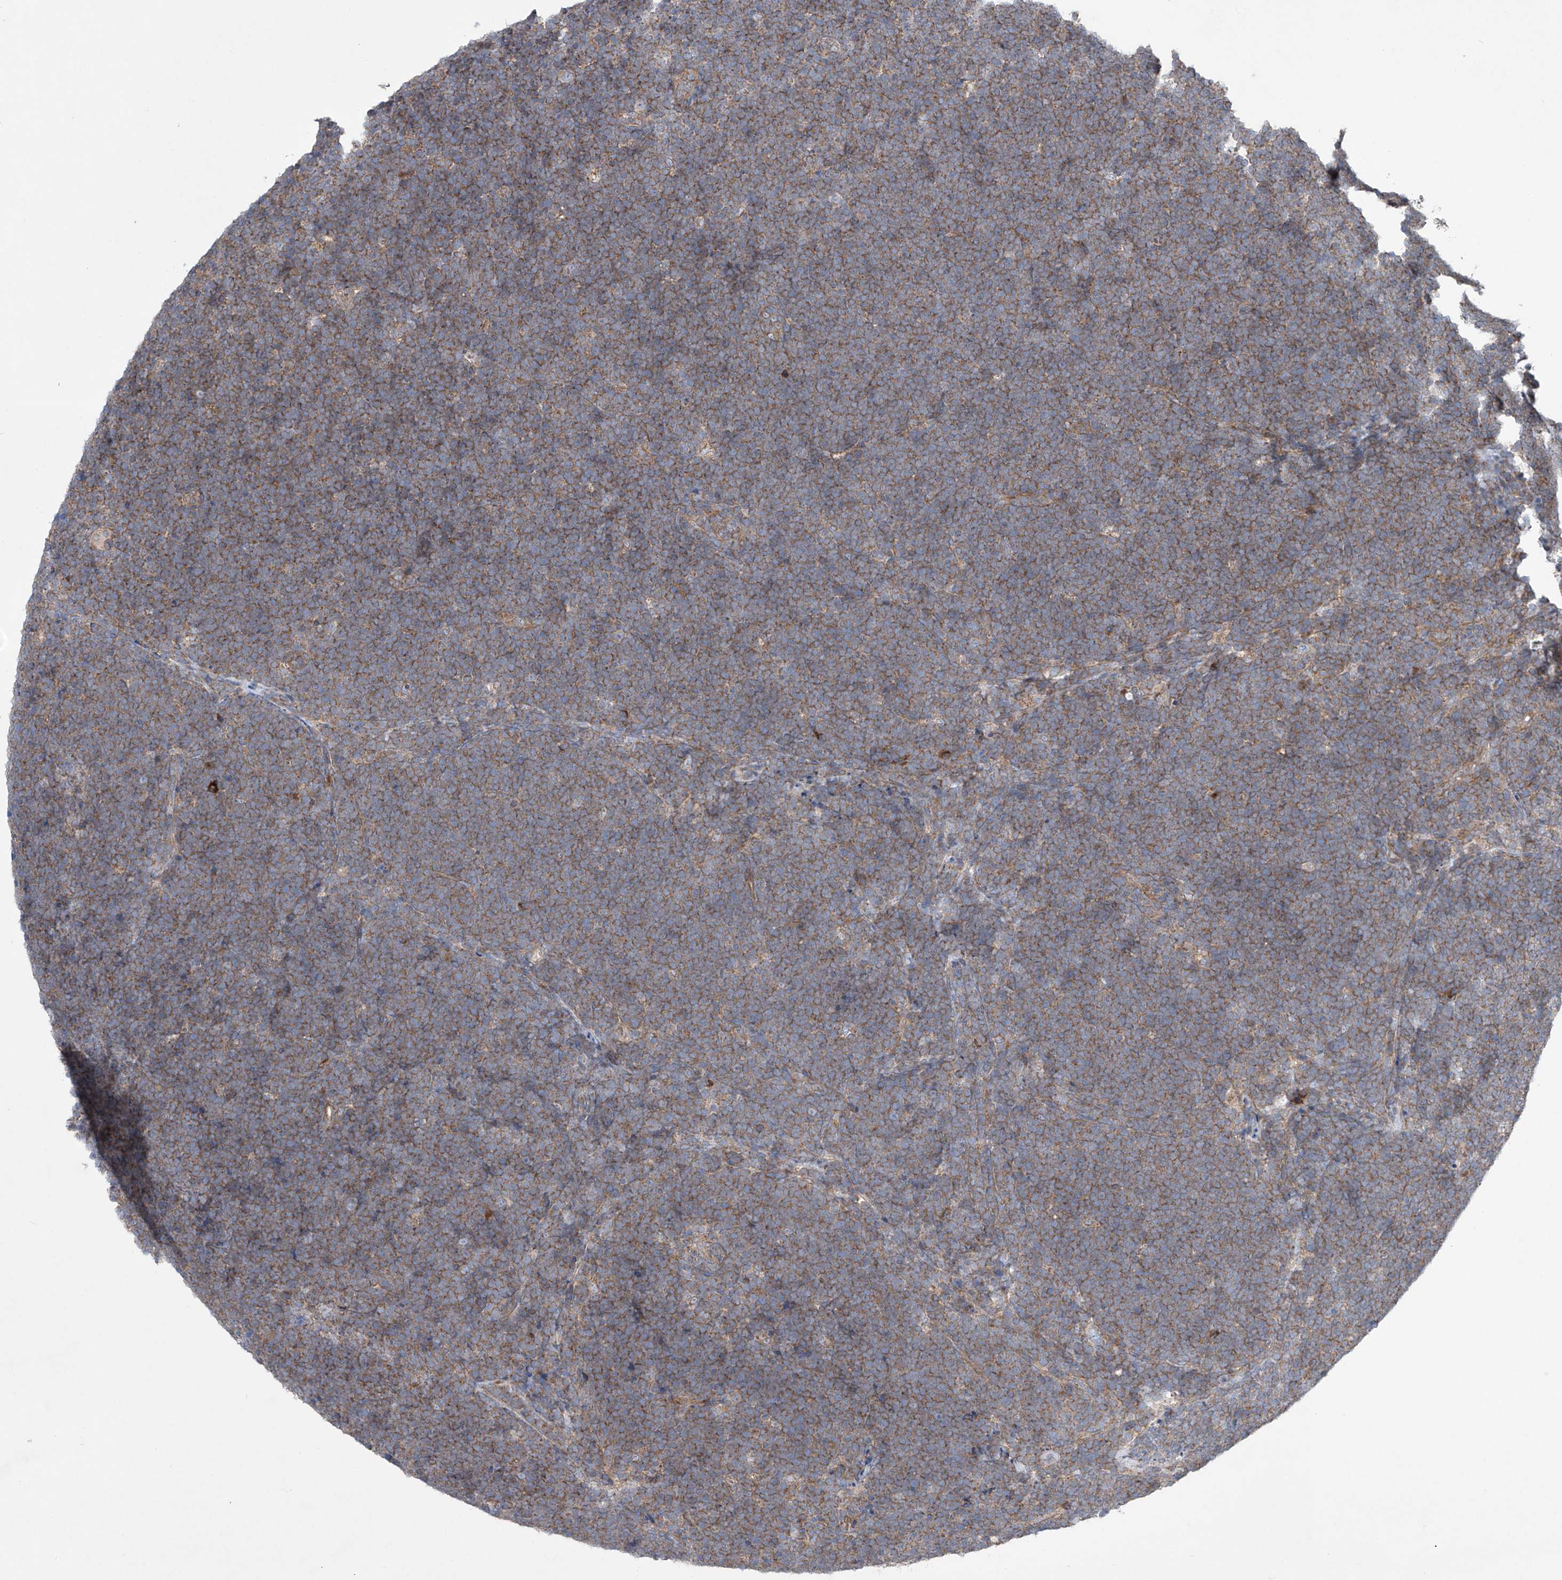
{"staining": {"intensity": "moderate", "quantity": ">75%", "location": "cytoplasmic/membranous"}, "tissue": "lymphoma", "cell_type": "Tumor cells", "image_type": "cancer", "snomed": [{"axis": "morphology", "description": "Malignant lymphoma, non-Hodgkin's type, High grade"}, {"axis": "topography", "description": "Lymph node"}], "caption": "IHC photomicrograph of neoplastic tissue: lymphoma stained using IHC displays medium levels of moderate protein expression localized specifically in the cytoplasmic/membranous of tumor cells, appearing as a cytoplasmic/membranous brown color.", "gene": "KLC4", "patient": {"sex": "male", "age": 13}}